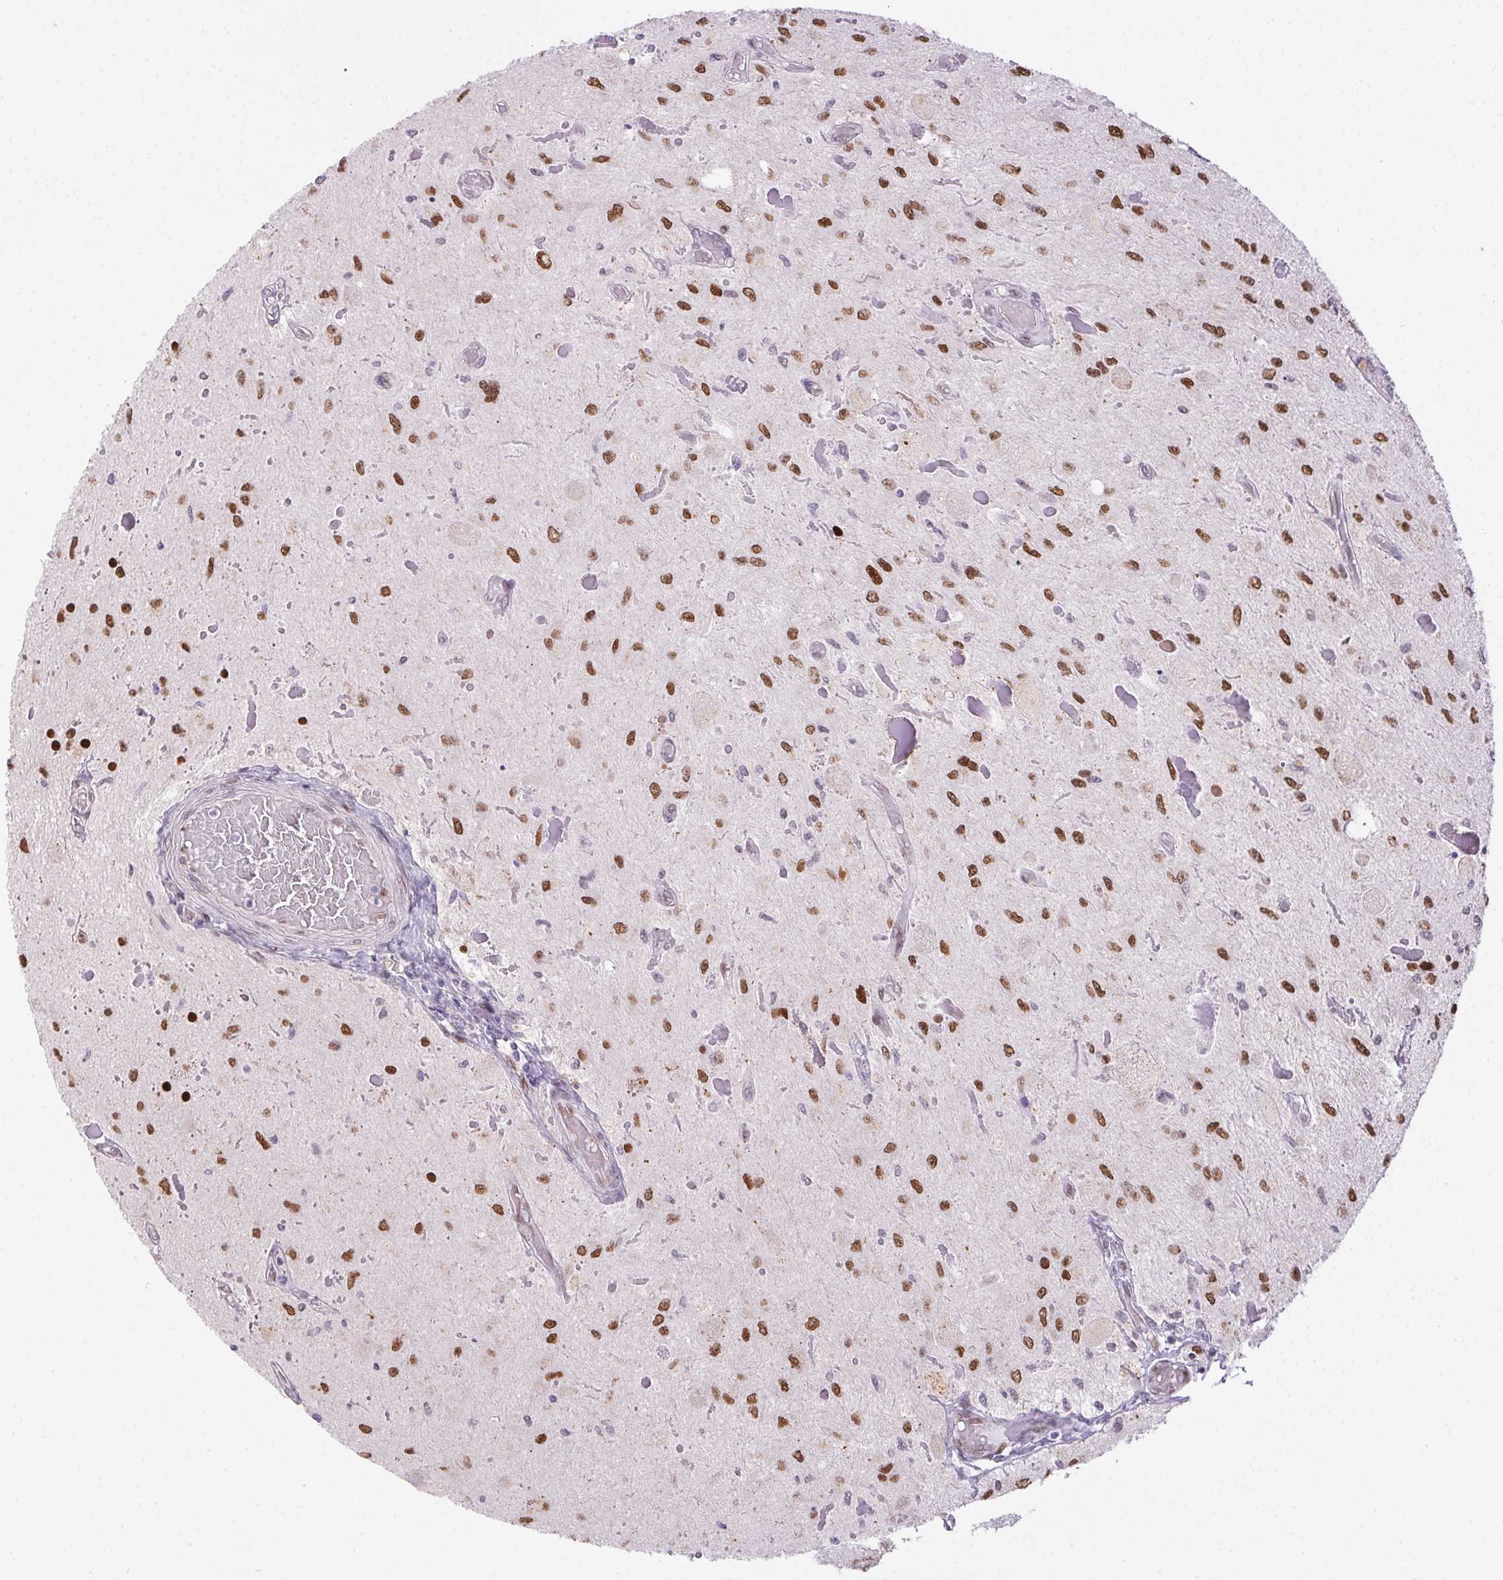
{"staining": {"intensity": "strong", "quantity": "25%-75%", "location": "nuclear"}, "tissue": "glioma", "cell_type": "Tumor cells", "image_type": "cancer", "snomed": [{"axis": "morphology", "description": "Glioma, malignant, Low grade"}, {"axis": "topography", "description": "Cerebellum"}], "caption": "Immunohistochemical staining of malignant glioma (low-grade) displays high levels of strong nuclear protein expression in about 25%-75% of tumor cells.", "gene": "SP9", "patient": {"sex": "female", "age": 14}}